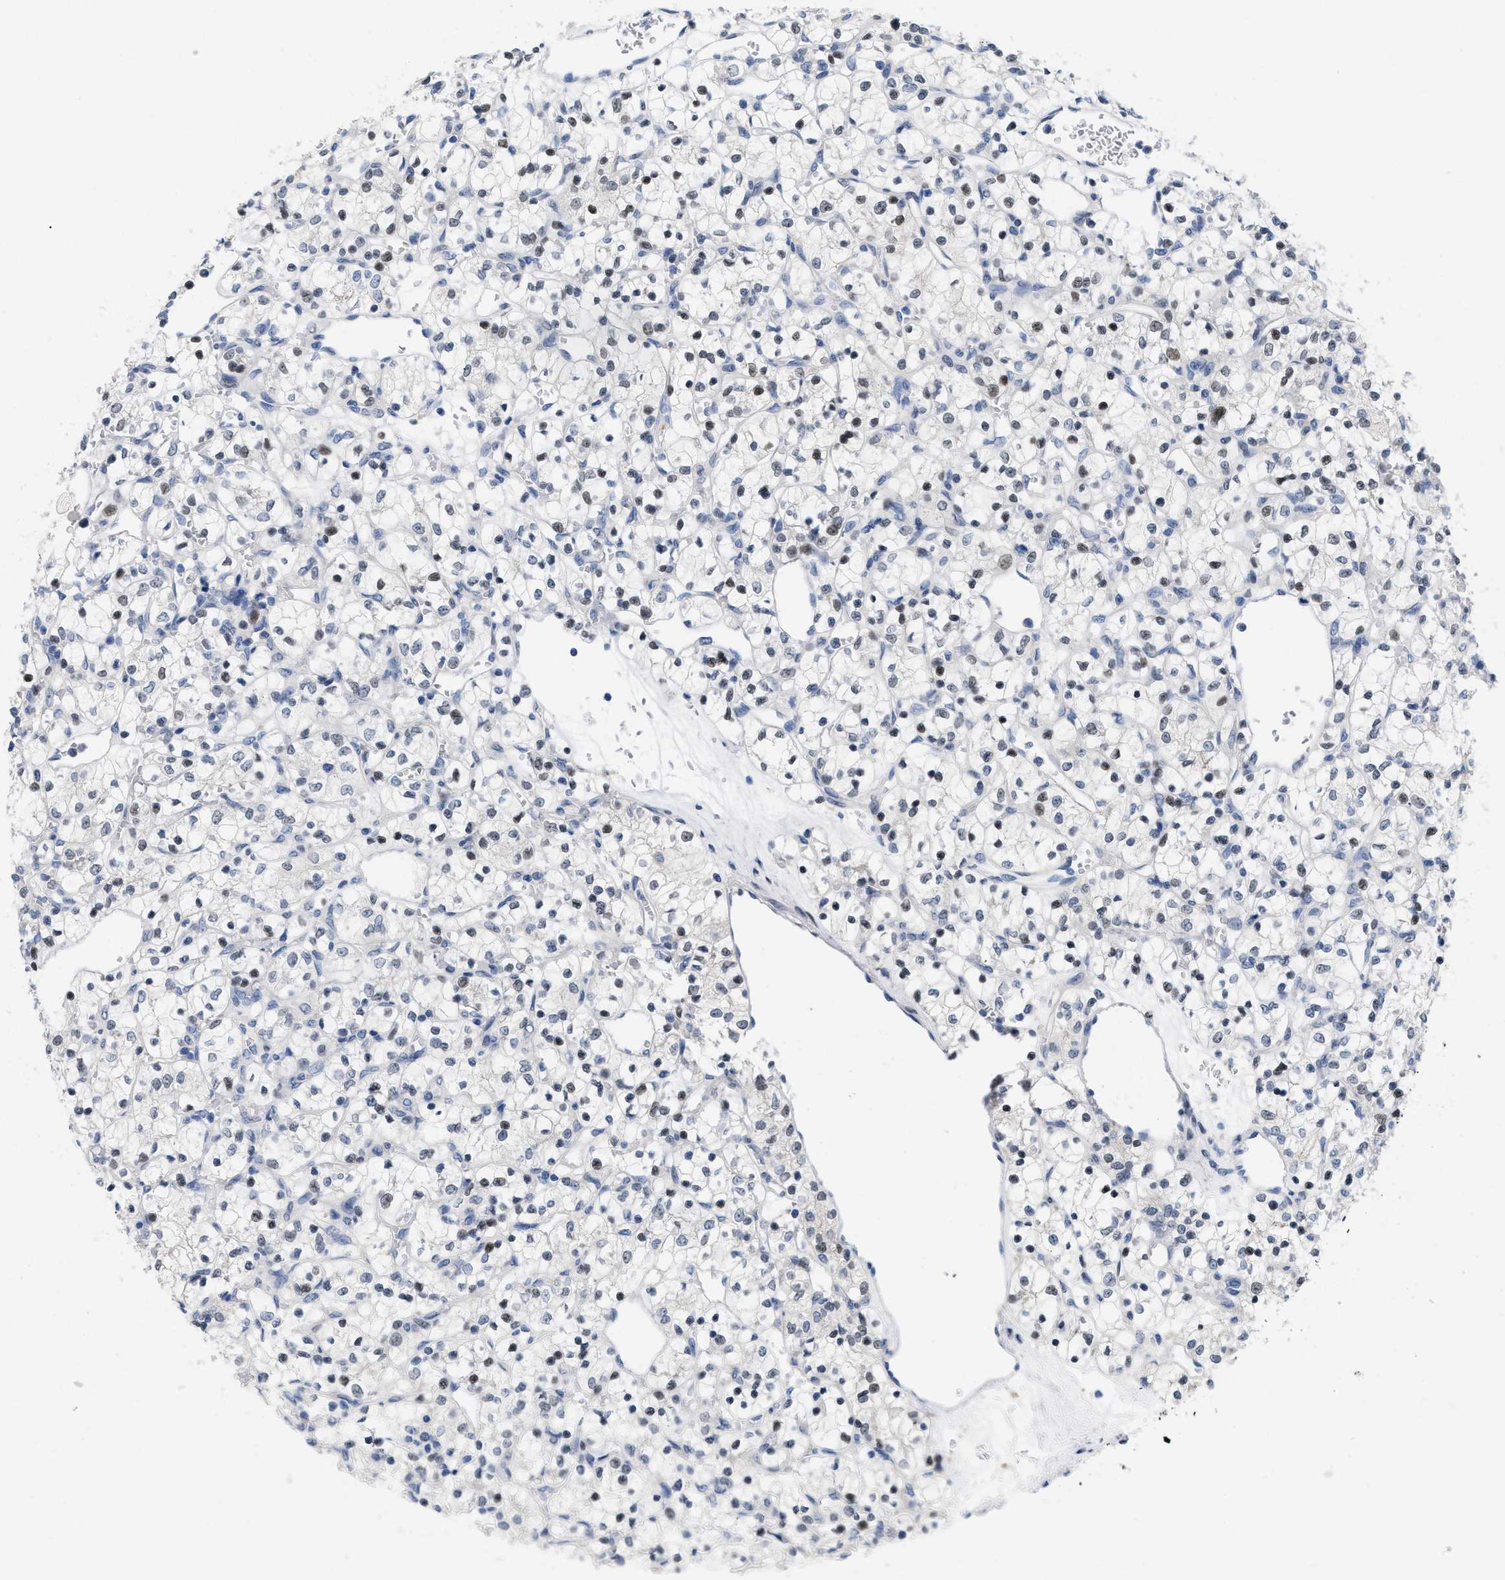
{"staining": {"intensity": "moderate", "quantity": "25%-75%", "location": "nuclear"}, "tissue": "renal cancer", "cell_type": "Tumor cells", "image_type": "cancer", "snomed": [{"axis": "morphology", "description": "Adenocarcinoma, NOS"}, {"axis": "topography", "description": "Kidney"}], "caption": "Moderate nuclear staining is seen in approximately 25%-75% of tumor cells in renal cancer.", "gene": "NFIX", "patient": {"sex": "female", "age": 69}}